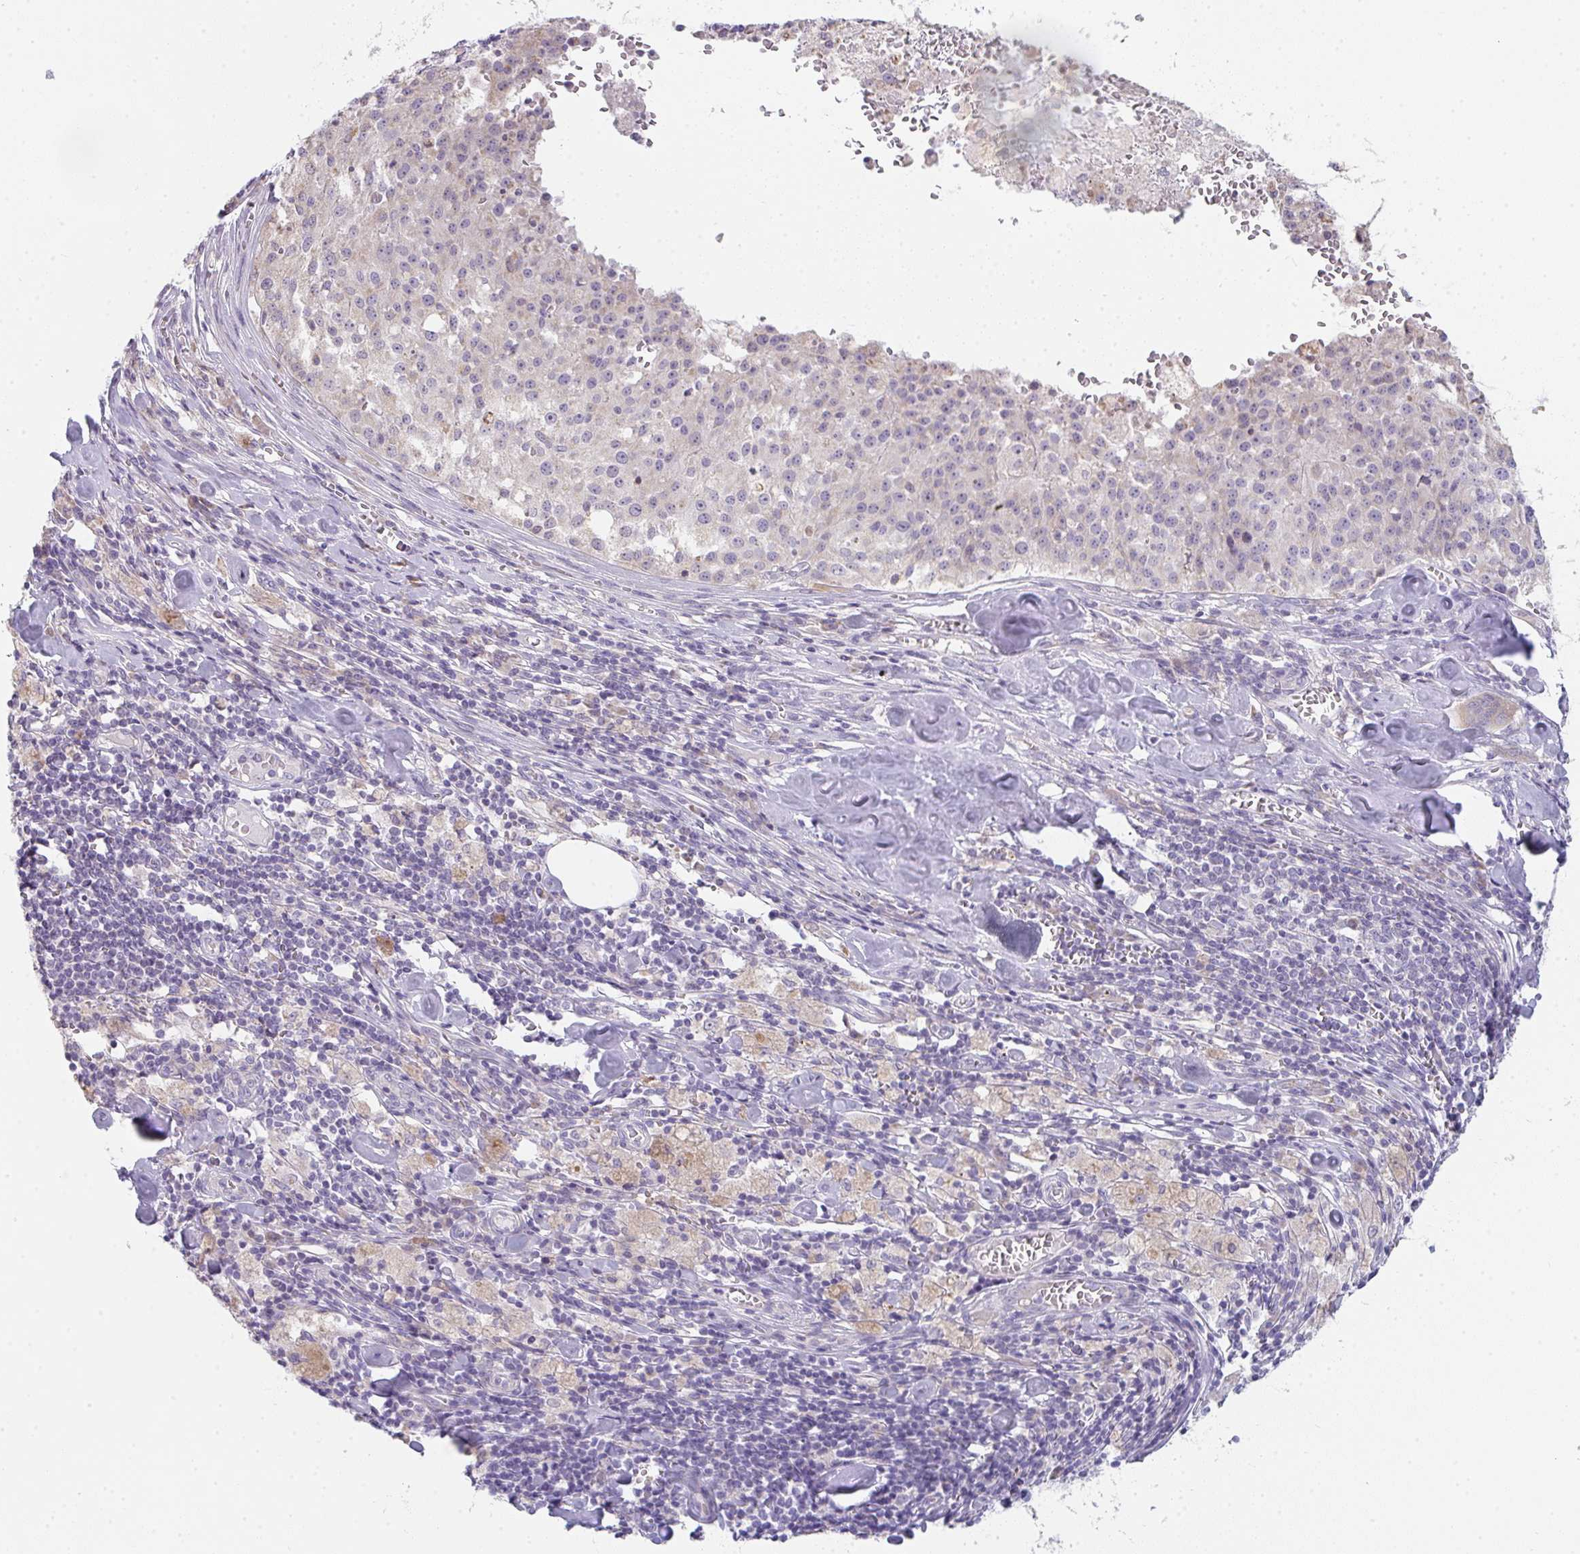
{"staining": {"intensity": "negative", "quantity": "none", "location": "none"}, "tissue": "melanoma", "cell_type": "Tumor cells", "image_type": "cancer", "snomed": [{"axis": "morphology", "description": "Malignant melanoma, Metastatic site"}, {"axis": "topography", "description": "Lymph node"}], "caption": "The histopathology image exhibits no significant expression in tumor cells of malignant melanoma (metastatic site).", "gene": "CACNA1S", "patient": {"sex": "female", "age": 64}}